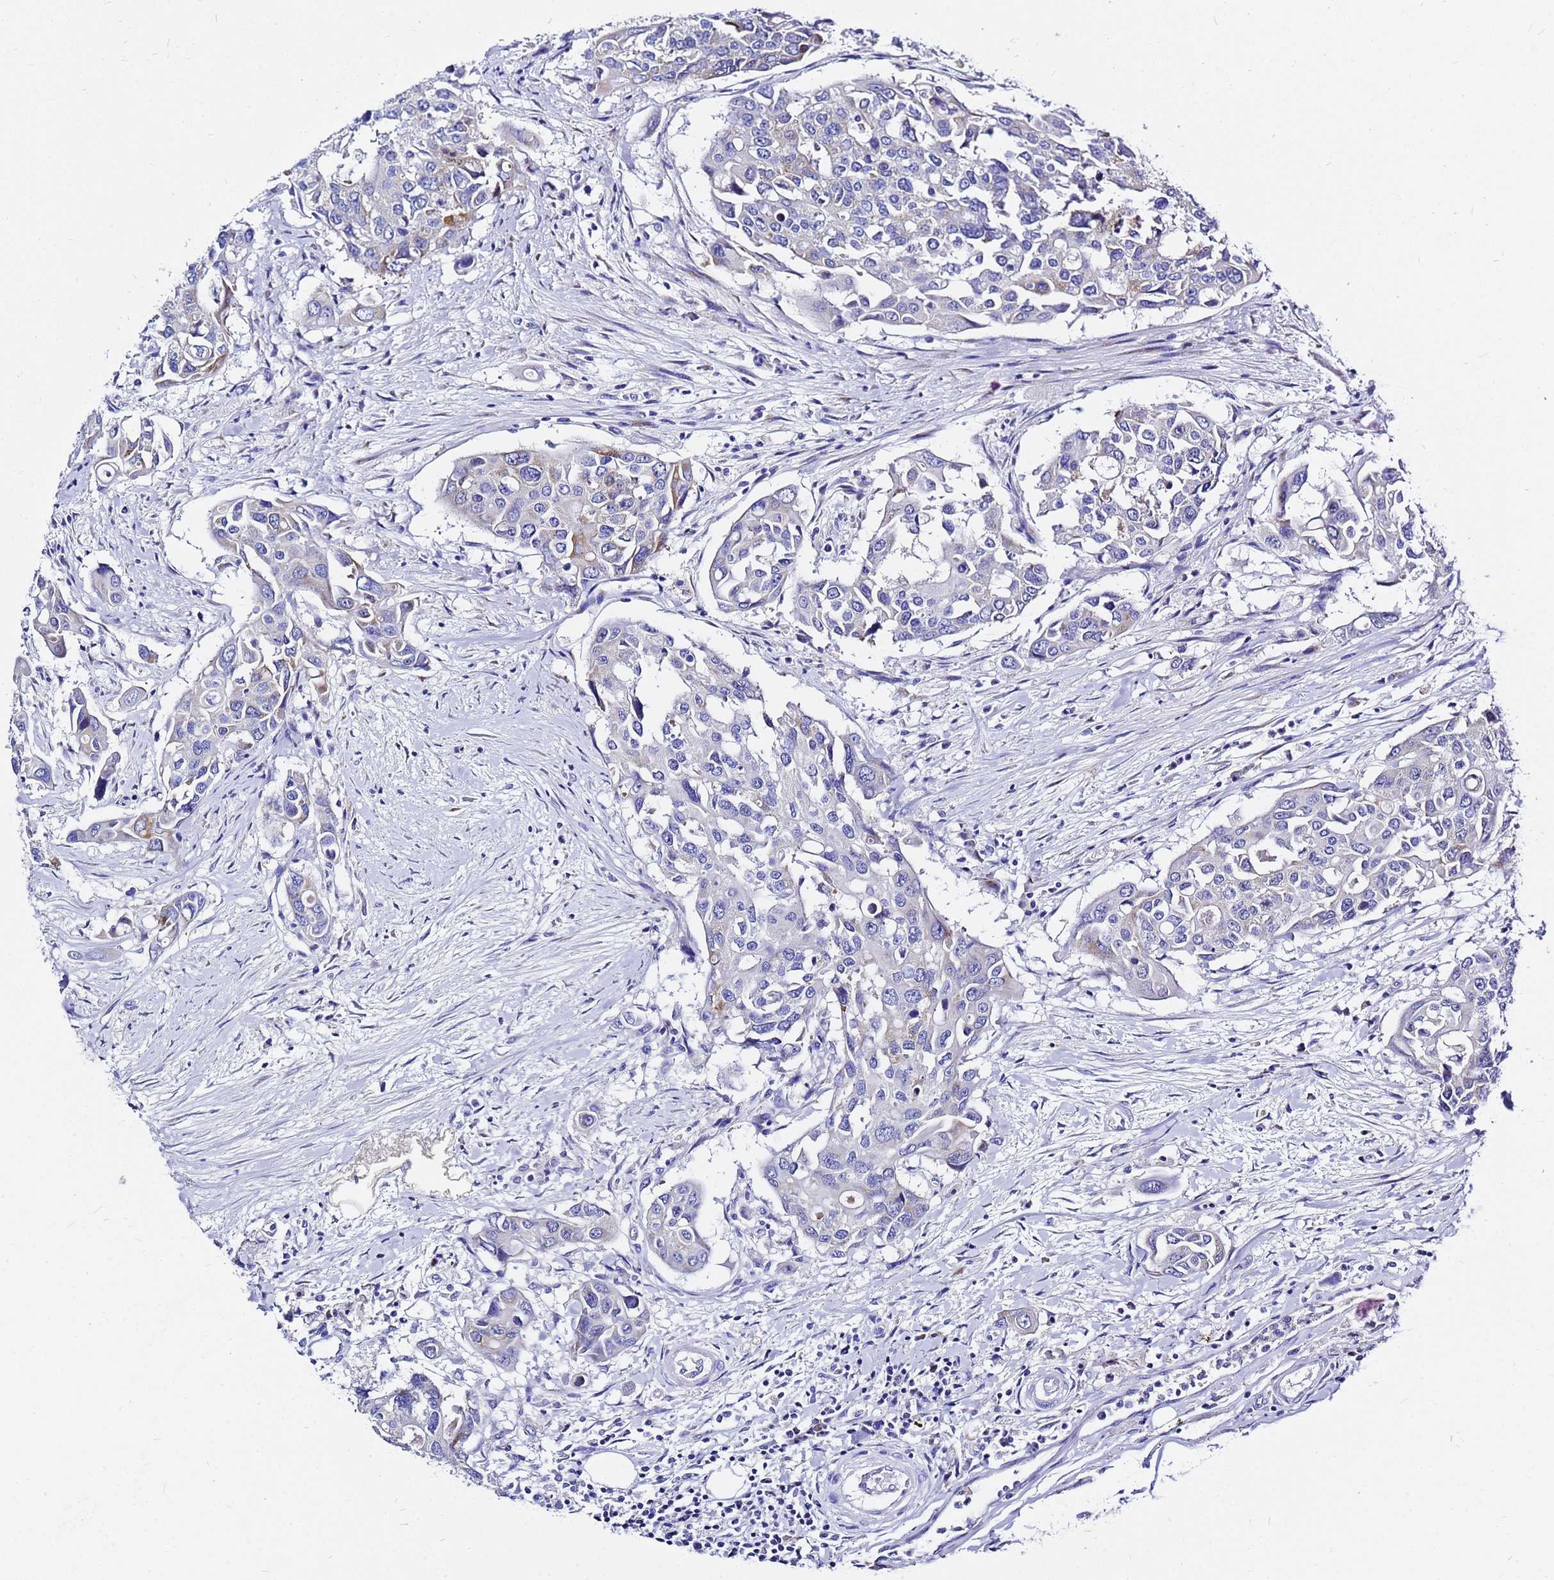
{"staining": {"intensity": "negative", "quantity": "none", "location": "none"}, "tissue": "colorectal cancer", "cell_type": "Tumor cells", "image_type": "cancer", "snomed": [{"axis": "morphology", "description": "Adenocarcinoma, NOS"}, {"axis": "topography", "description": "Colon"}], "caption": "IHC histopathology image of colorectal cancer stained for a protein (brown), which reveals no staining in tumor cells.", "gene": "OR52E2", "patient": {"sex": "male", "age": 77}}